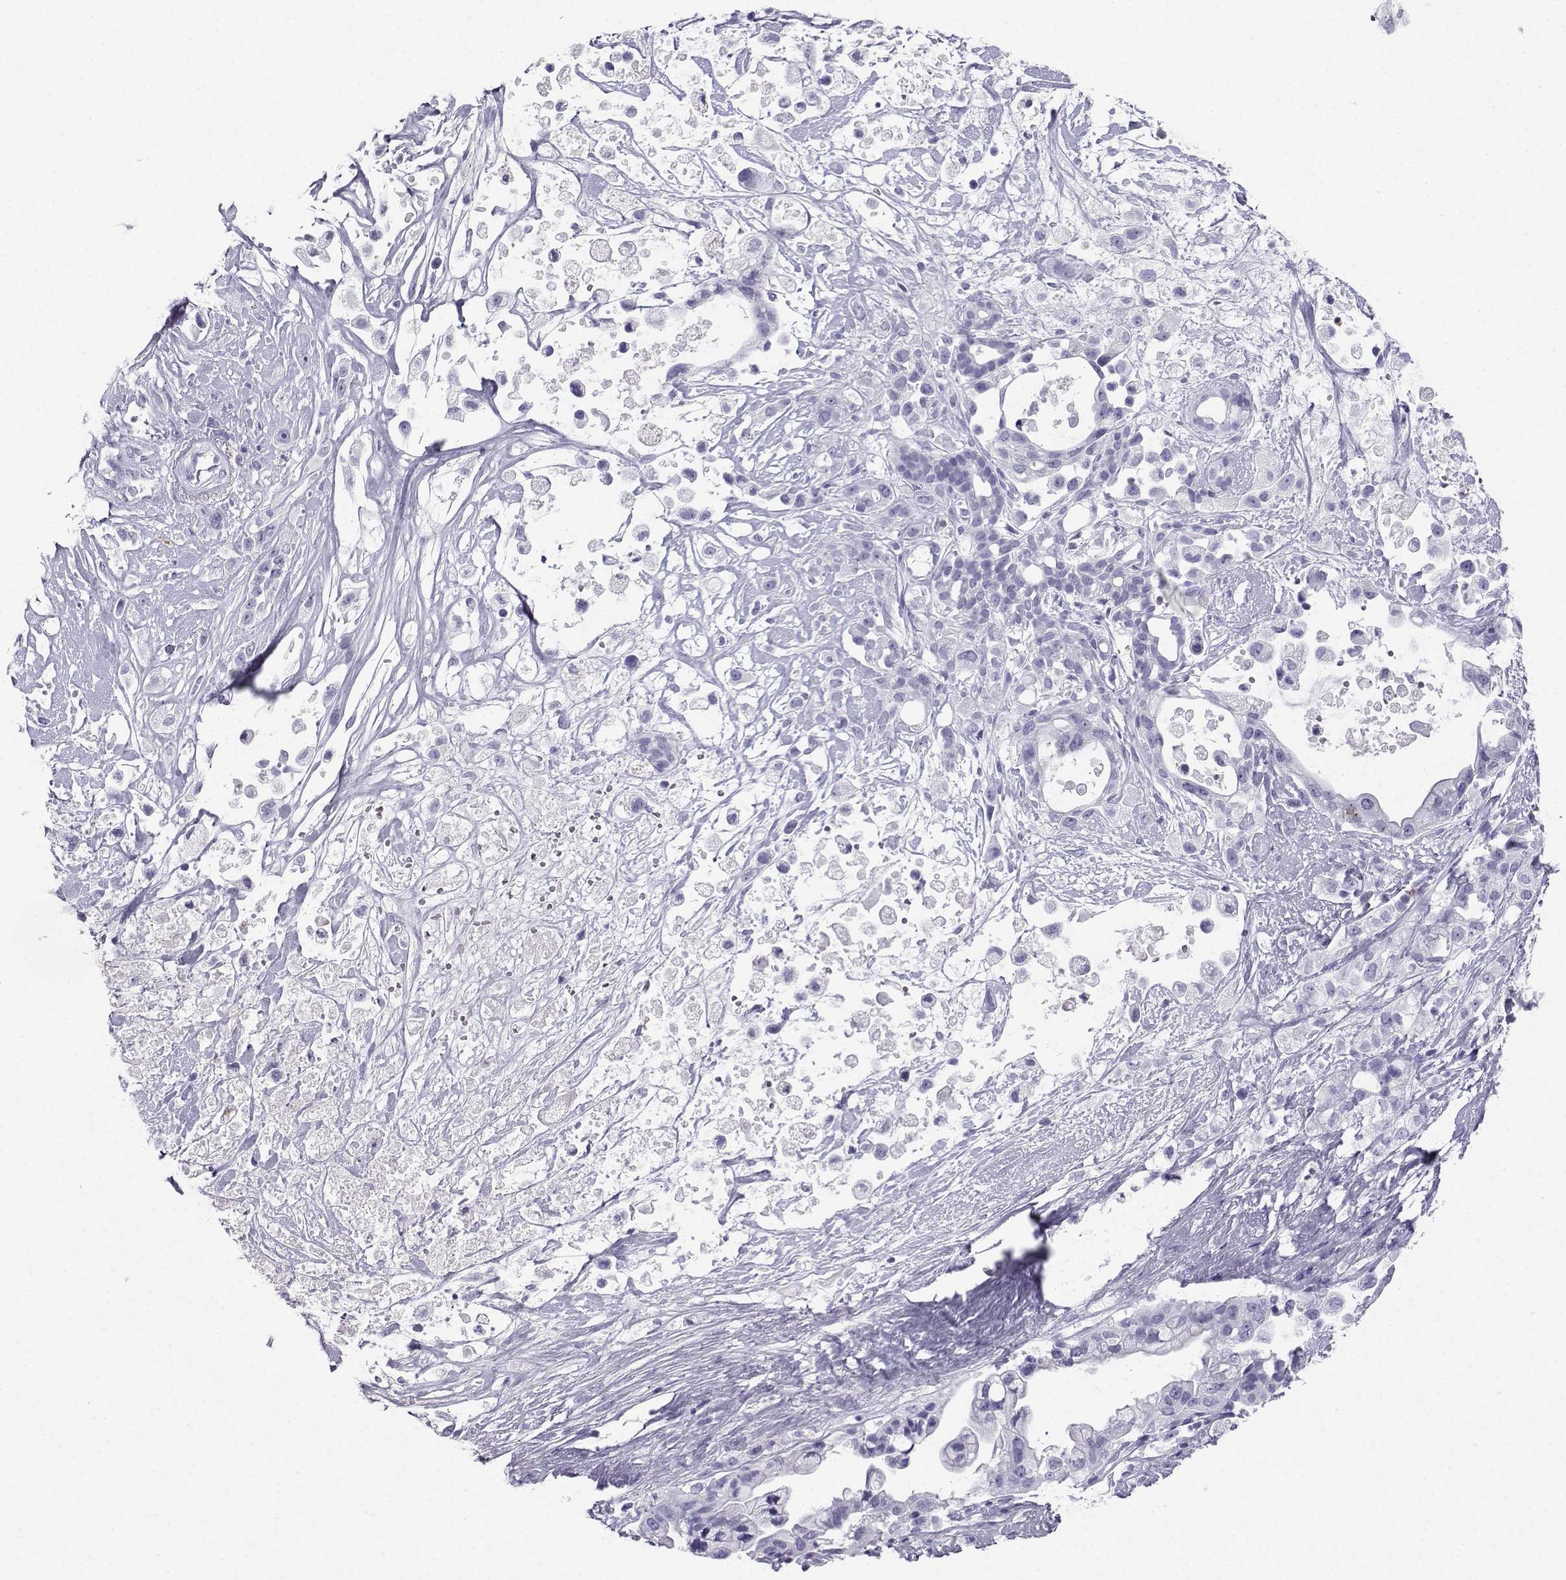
{"staining": {"intensity": "negative", "quantity": "none", "location": "none"}, "tissue": "pancreatic cancer", "cell_type": "Tumor cells", "image_type": "cancer", "snomed": [{"axis": "morphology", "description": "Adenocarcinoma, NOS"}, {"axis": "topography", "description": "Pancreas"}], "caption": "A micrograph of human adenocarcinoma (pancreatic) is negative for staining in tumor cells.", "gene": "SLC18A2", "patient": {"sex": "male", "age": 44}}